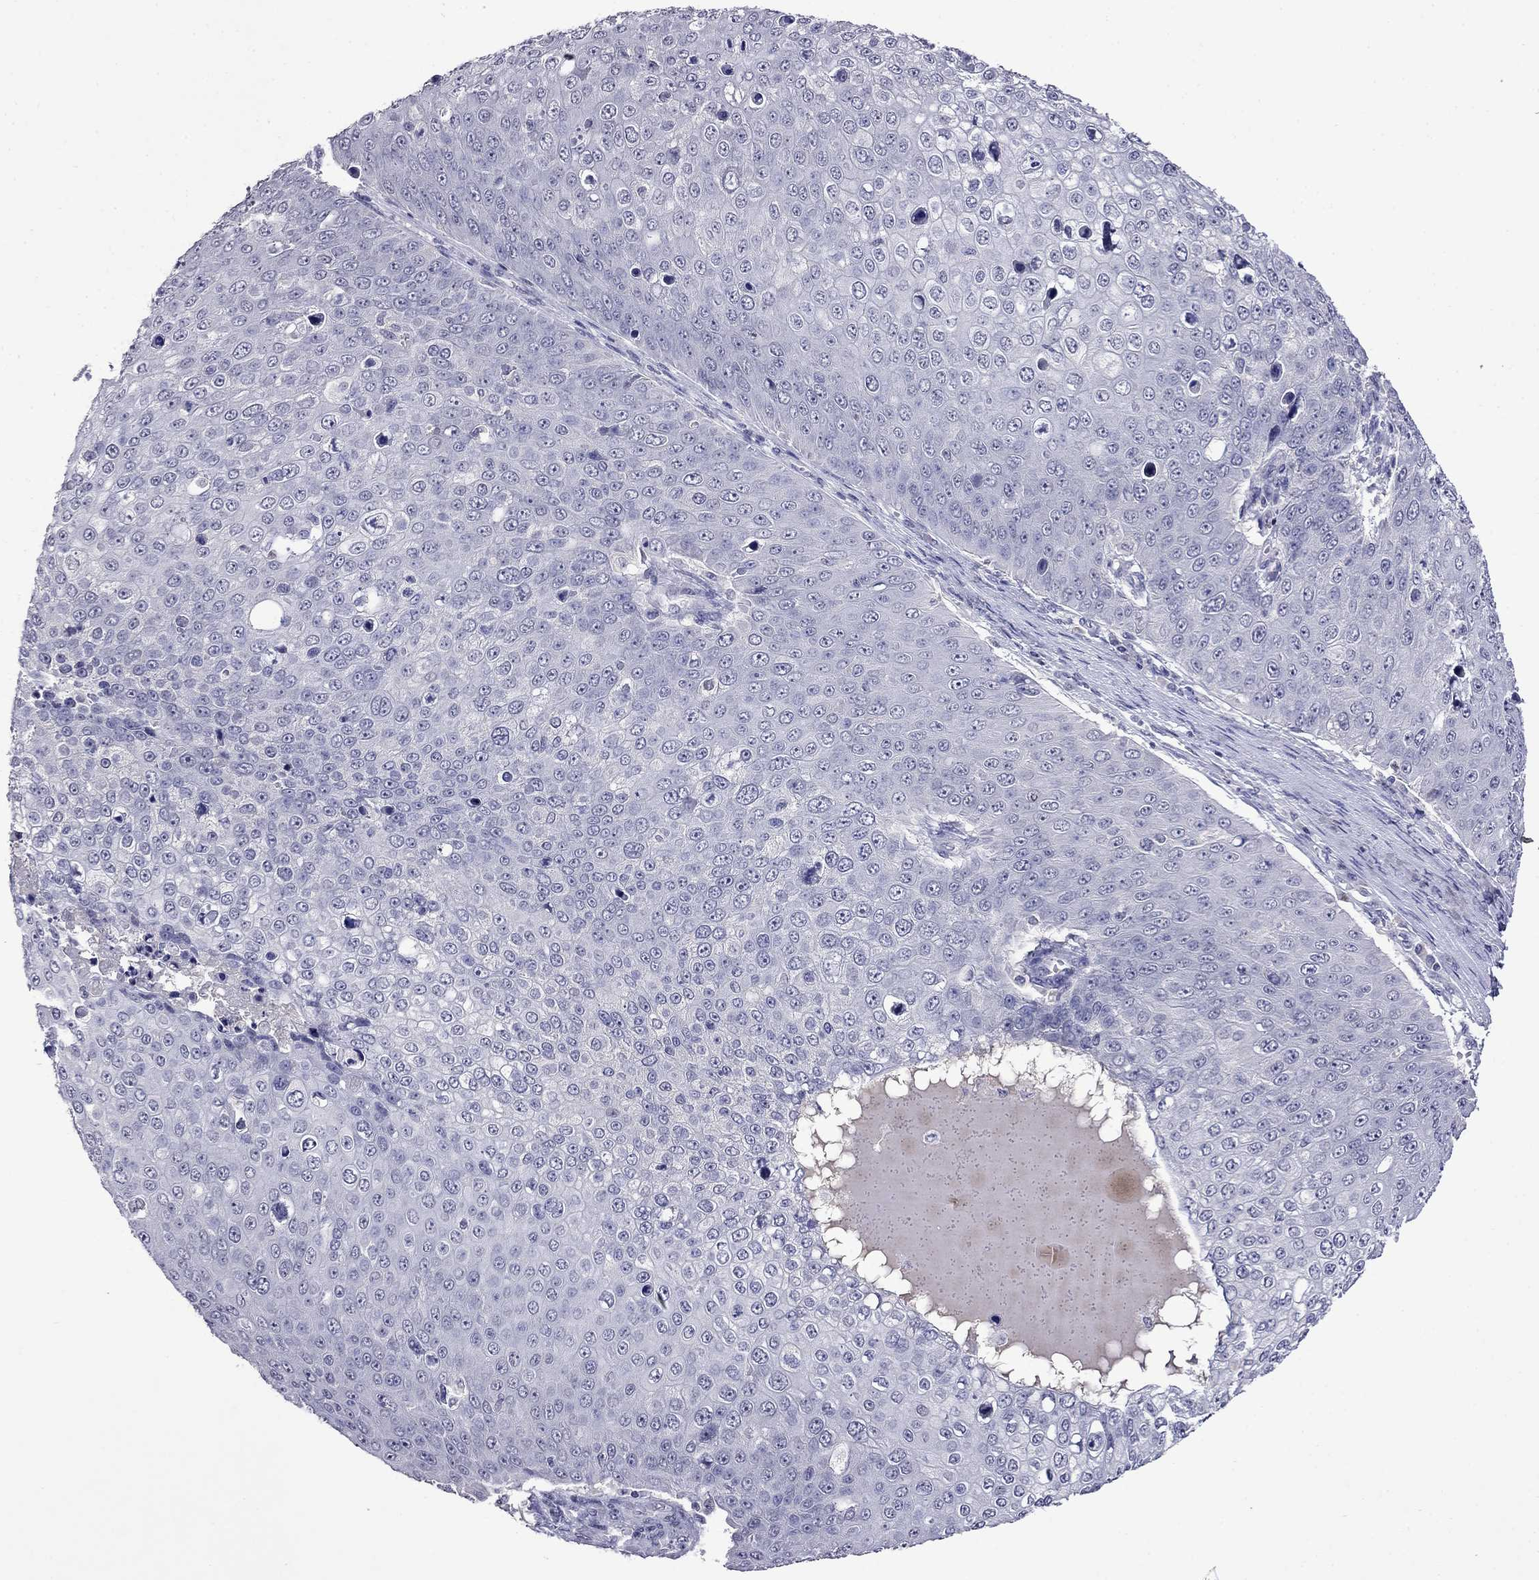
{"staining": {"intensity": "negative", "quantity": "none", "location": "none"}, "tissue": "skin cancer", "cell_type": "Tumor cells", "image_type": "cancer", "snomed": [{"axis": "morphology", "description": "Squamous cell carcinoma, NOS"}, {"axis": "topography", "description": "Skin"}], "caption": "Image shows no significant protein staining in tumor cells of skin cancer.", "gene": "STAR", "patient": {"sex": "male", "age": 71}}